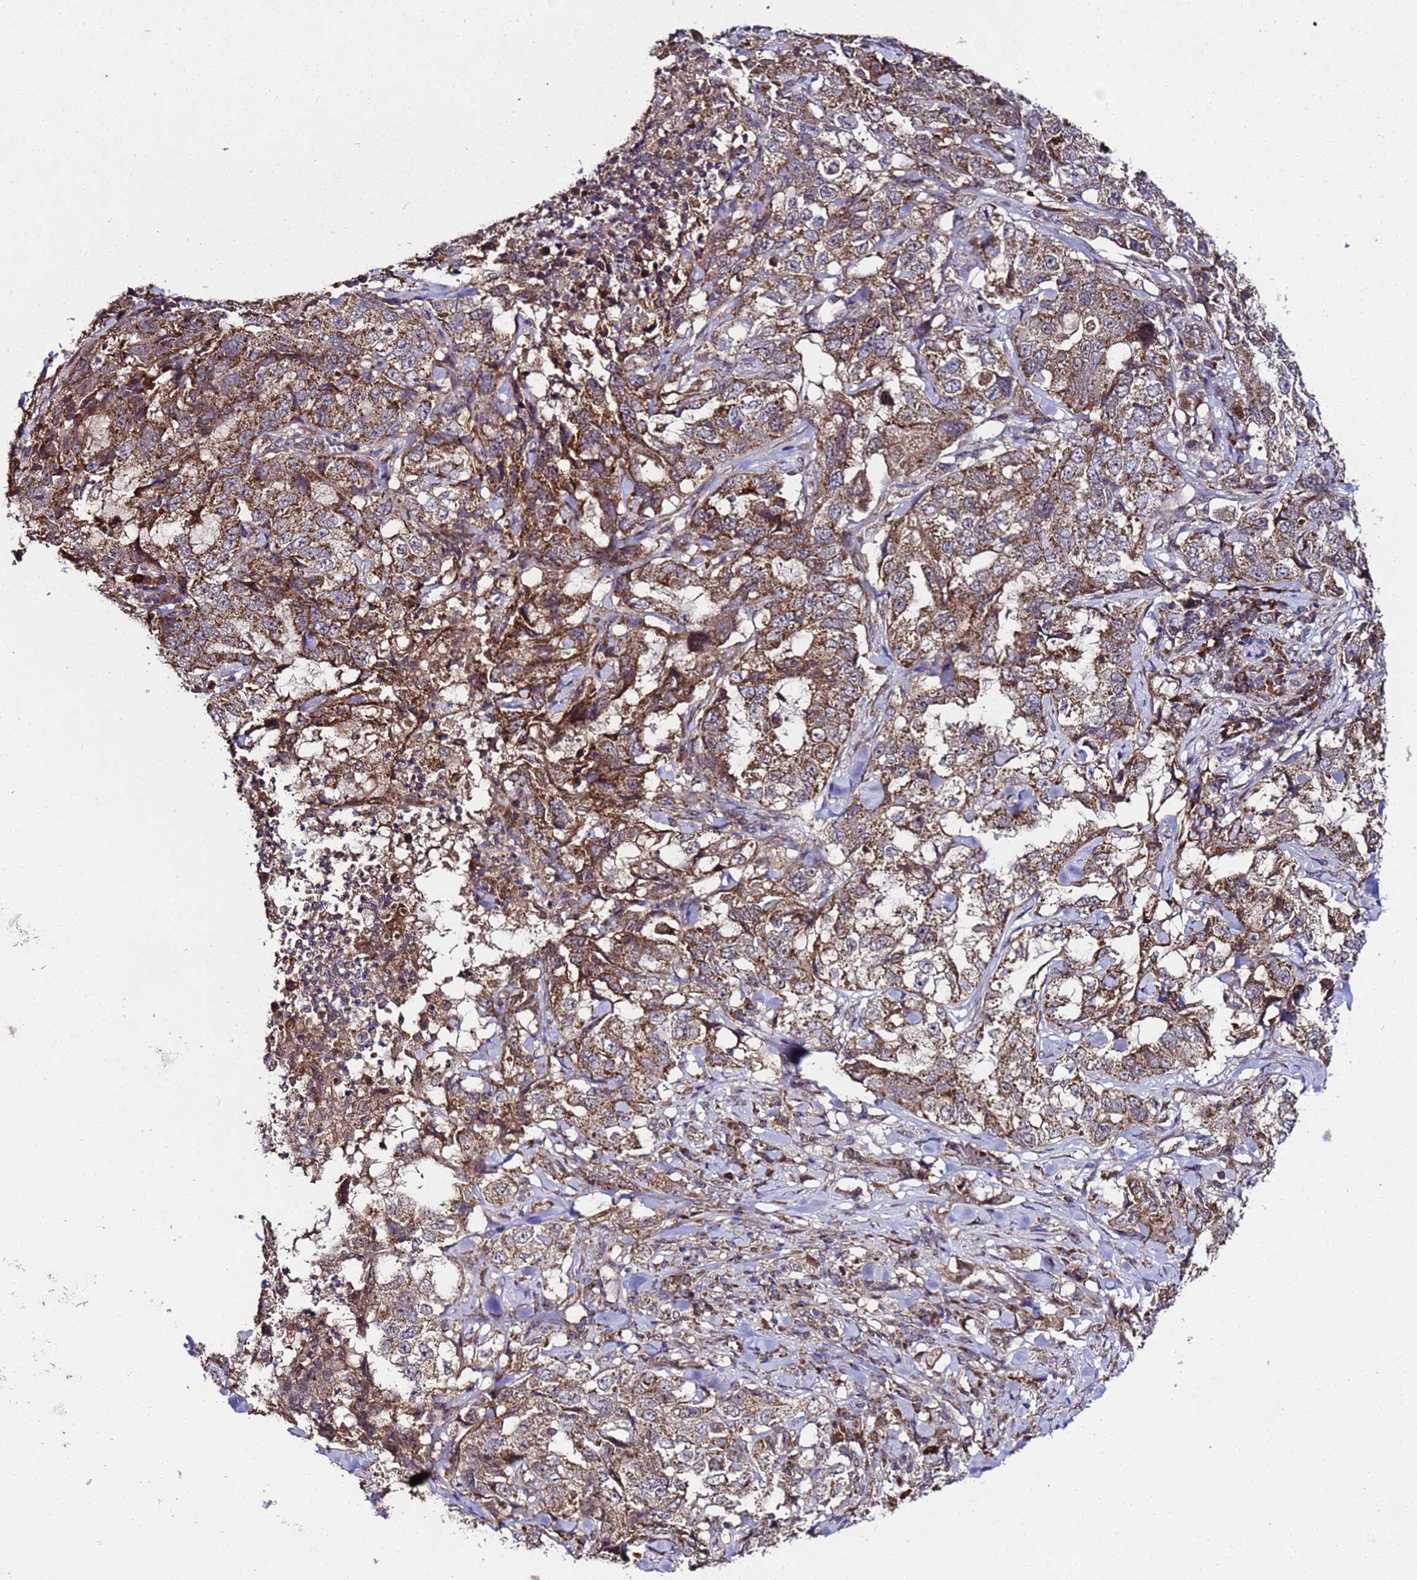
{"staining": {"intensity": "moderate", "quantity": ">75%", "location": "cytoplasmic/membranous"}, "tissue": "lung cancer", "cell_type": "Tumor cells", "image_type": "cancer", "snomed": [{"axis": "morphology", "description": "Adenocarcinoma, NOS"}, {"axis": "topography", "description": "Lung"}], "caption": "A brown stain shows moderate cytoplasmic/membranous staining of a protein in lung cancer (adenocarcinoma) tumor cells. (DAB IHC, brown staining for protein, blue staining for nuclei).", "gene": "HSPBAP1", "patient": {"sex": "female", "age": 51}}